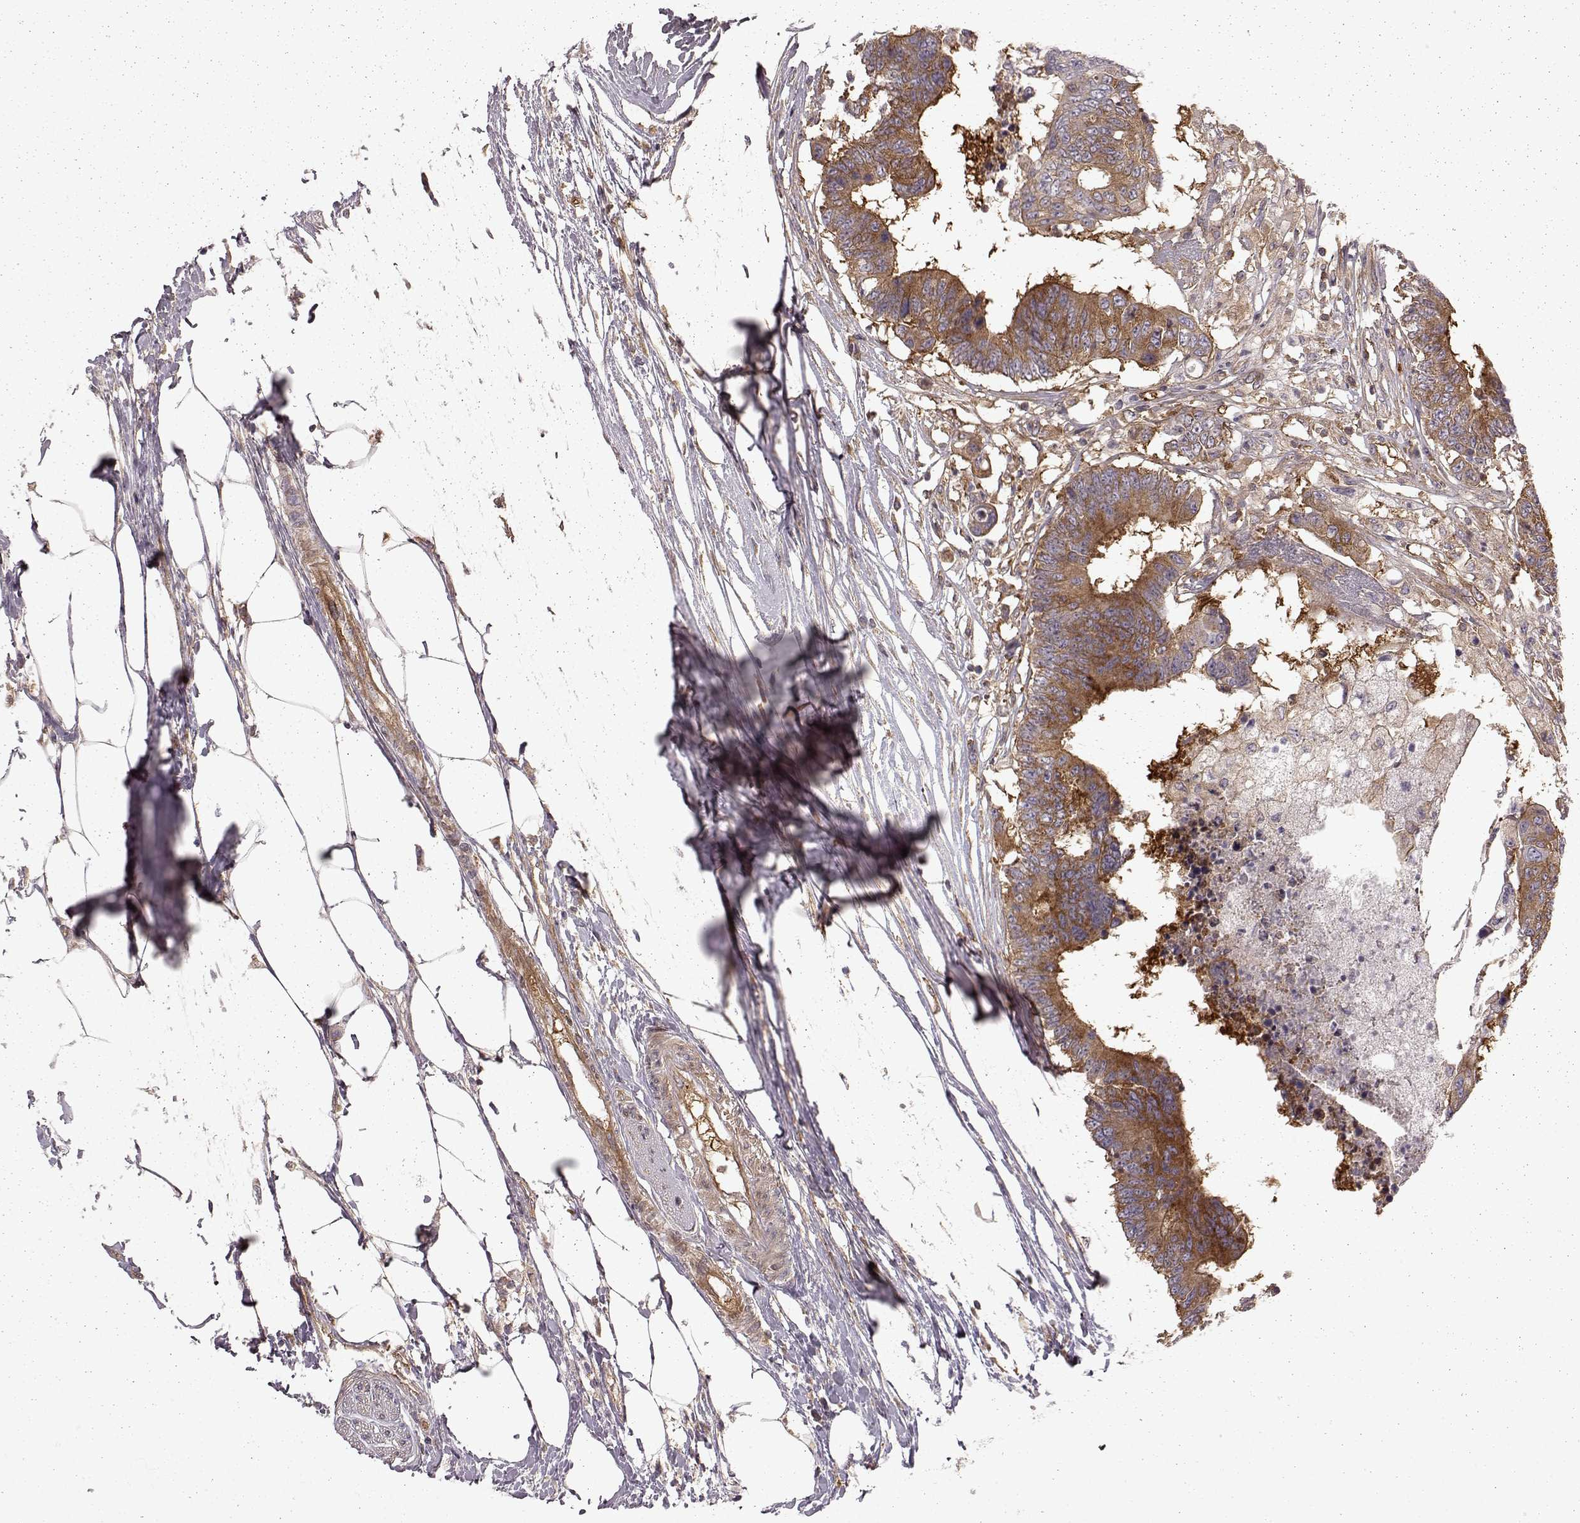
{"staining": {"intensity": "moderate", "quantity": "25%-75%", "location": "cytoplasmic/membranous"}, "tissue": "colorectal cancer", "cell_type": "Tumor cells", "image_type": "cancer", "snomed": [{"axis": "morphology", "description": "Adenocarcinoma, NOS"}, {"axis": "topography", "description": "Colon"}], "caption": "This is a photomicrograph of IHC staining of colorectal adenocarcinoma, which shows moderate positivity in the cytoplasmic/membranous of tumor cells.", "gene": "RABGAP1", "patient": {"sex": "female", "age": 48}}